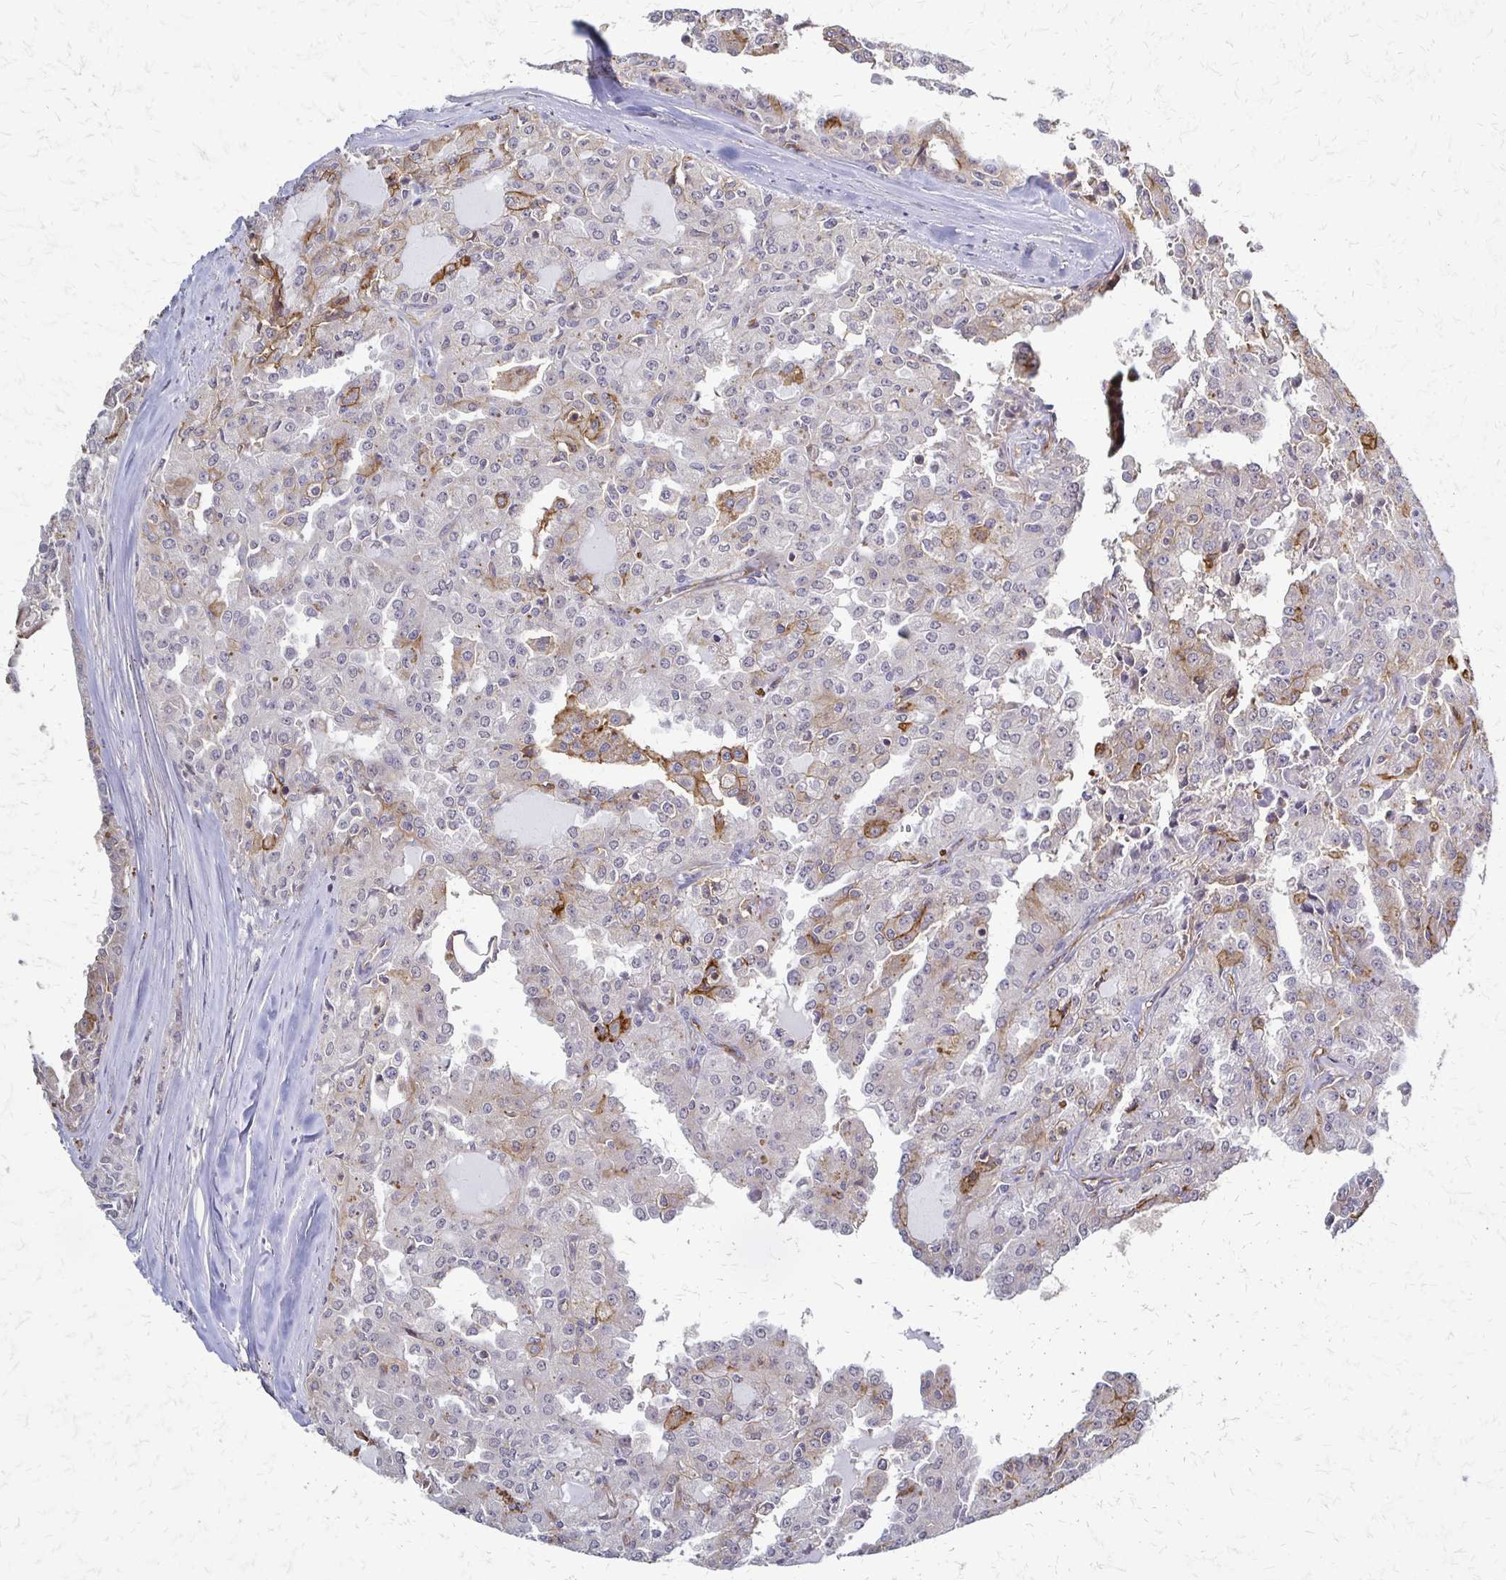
{"staining": {"intensity": "moderate", "quantity": "<25%", "location": "cytoplasmic/membranous"}, "tissue": "head and neck cancer", "cell_type": "Tumor cells", "image_type": "cancer", "snomed": [{"axis": "morphology", "description": "Adenocarcinoma, NOS"}, {"axis": "topography", "description": "Head-Neck"}], "caption": "IHC (DAB) staining of head and neck cancer reveals moderate cytoplasmic/membranous protein expression in approximately <25% of tumor cells.", "gene": "SLC9A9", "patient": {"sex": "male", "age": 64}}